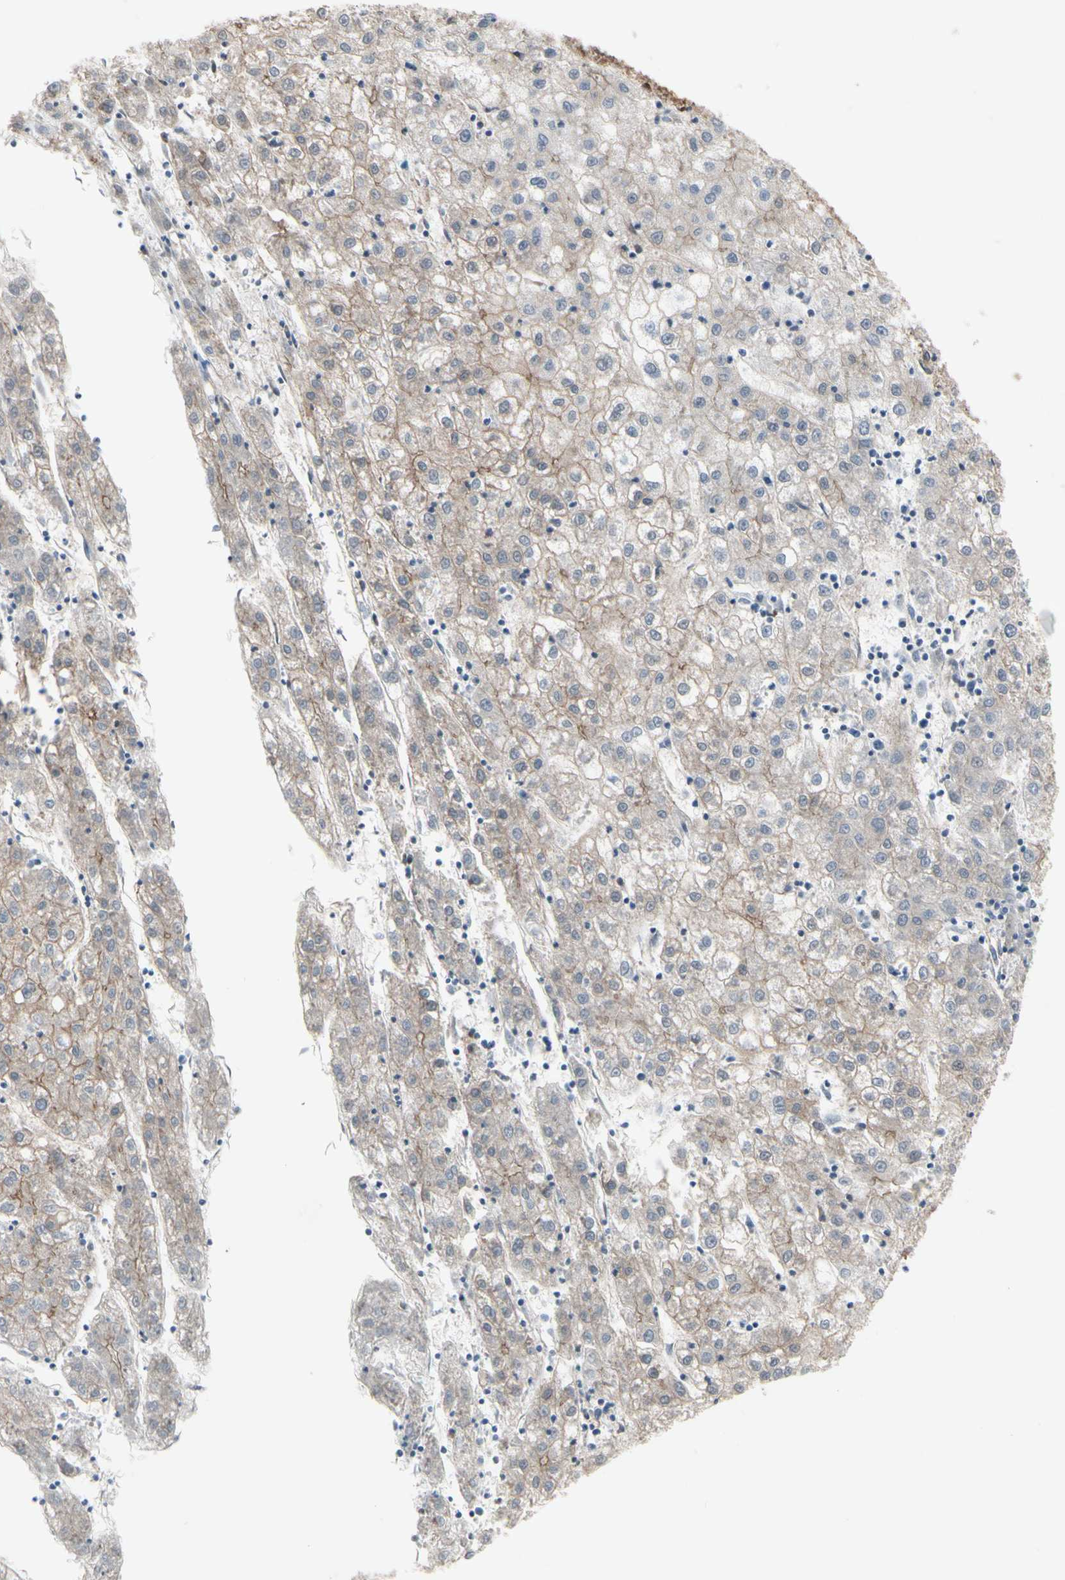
{"staining": {"intensity": "weak", "quantity": "25%-75%", "location": "cytoplasmic/membranous"}, "tissue": "liver cancer", "cell_type": "Tumor cells", "image_type": "cancer", "snomed": [{"axis": "morphology", "description": "Carcinoma, Hepatocellular, NOS"}, {"axis": "topography", "description": "Liver"}], "caption": "Immunohistochemistry (IHC) of human liver cancer (hepatocellular carcinoma) reveals low levels of weak cytoplasmic/membranous expression in about 25%-75% of tumor cells.", "gene": "CTTNBP2", "patient": {"sex": "male", "age": 72}}